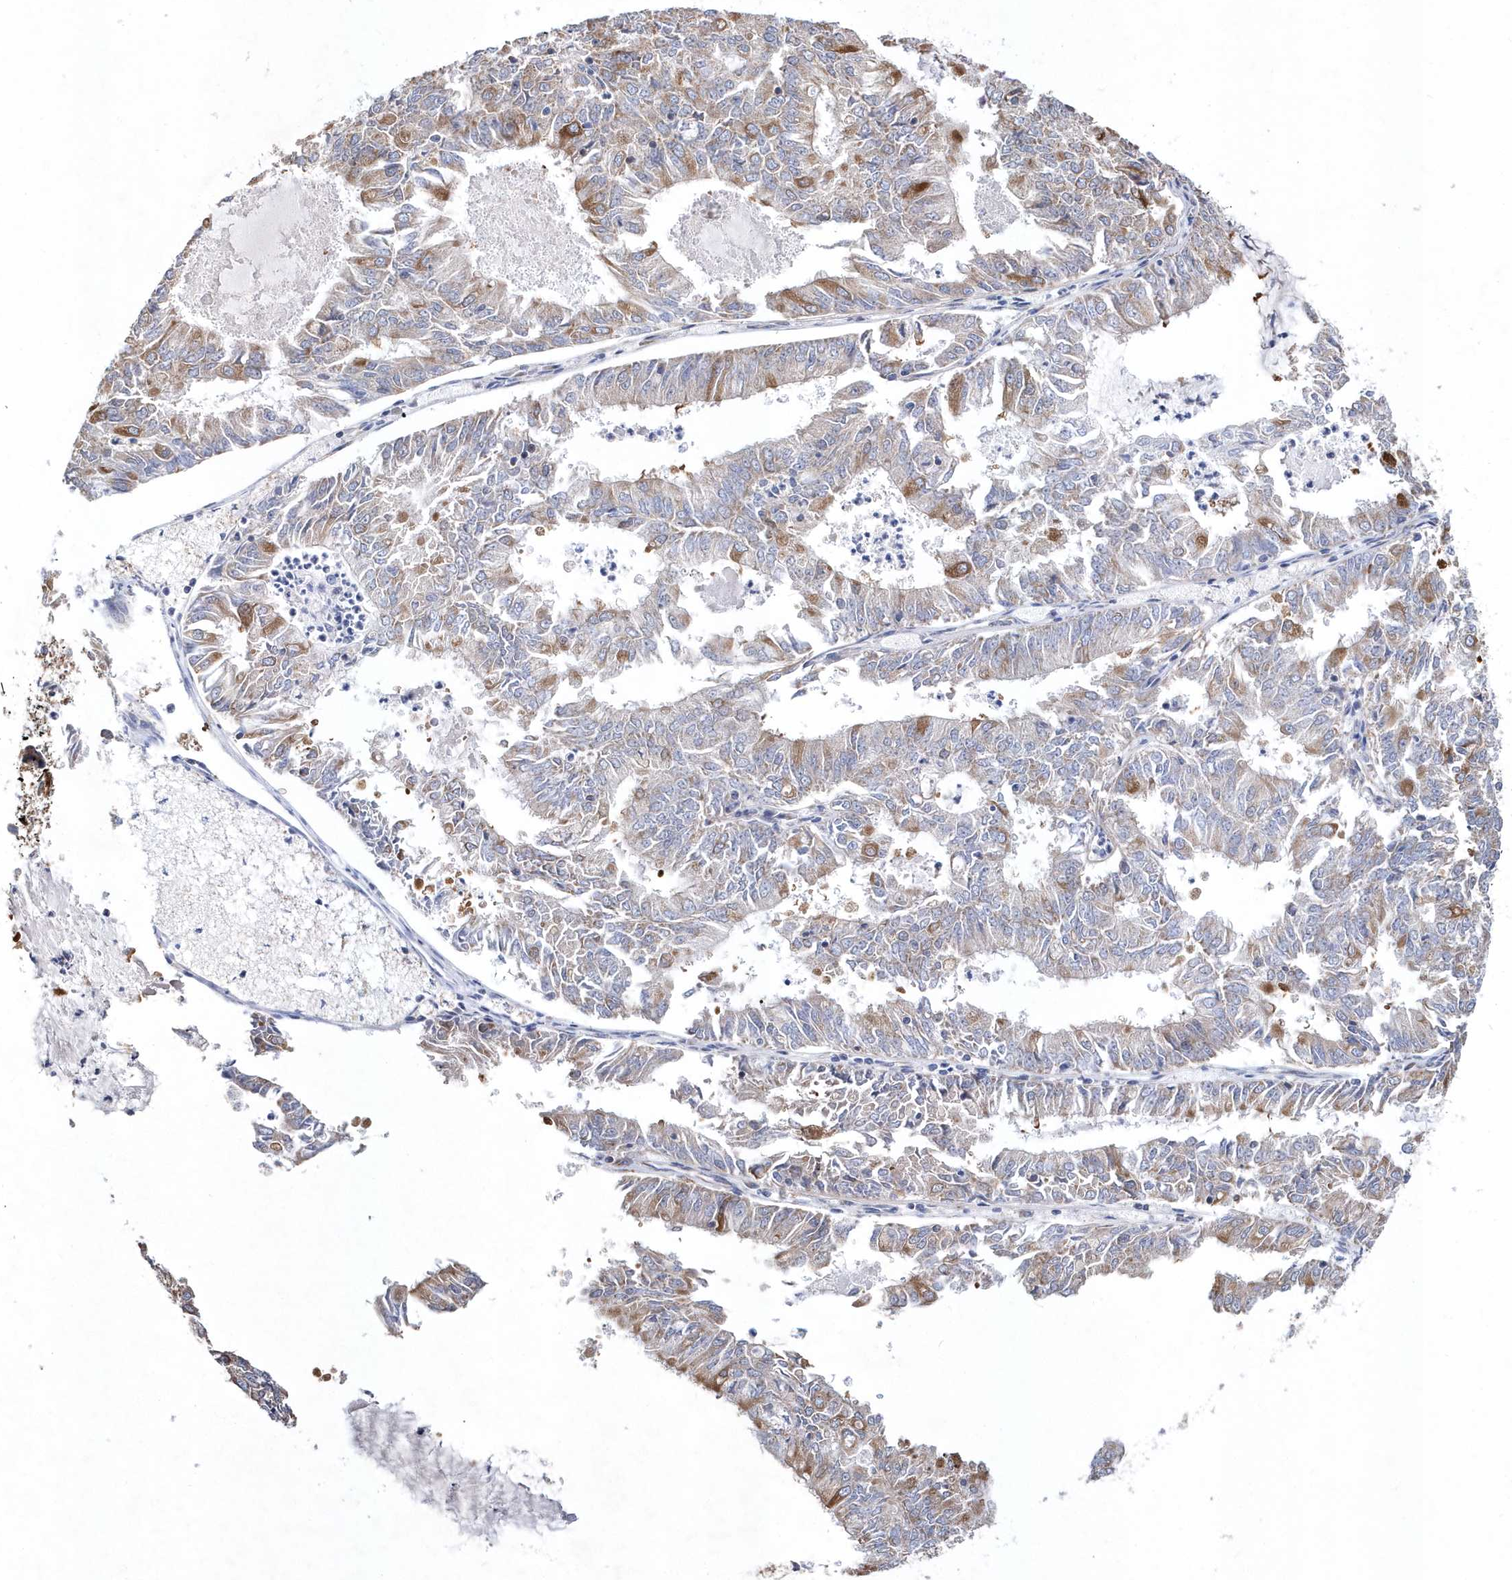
{"staining": {"intensity": "moderate", "quantity": "25%-75%", "location": "cytoplasmic/membranous"}, "tissue": "endometrial cancer", "cell_type": "Tumor cells", "image_type": "cancer", "snomed": [{"axis": "morphology", "description": "Adenocarcinoma, NOS"}, {"axis": "topography", "description": "Endometrium"}], "caption": "Moderate cytoplasmic/membranous protein staining is seen in approximately 25%-75% of tumor cells in endometrial adenocarcinoma. Nuclei are stained in blue.", "gene": "JKAMP", "patient": {"sex": "female", "age": 57}}